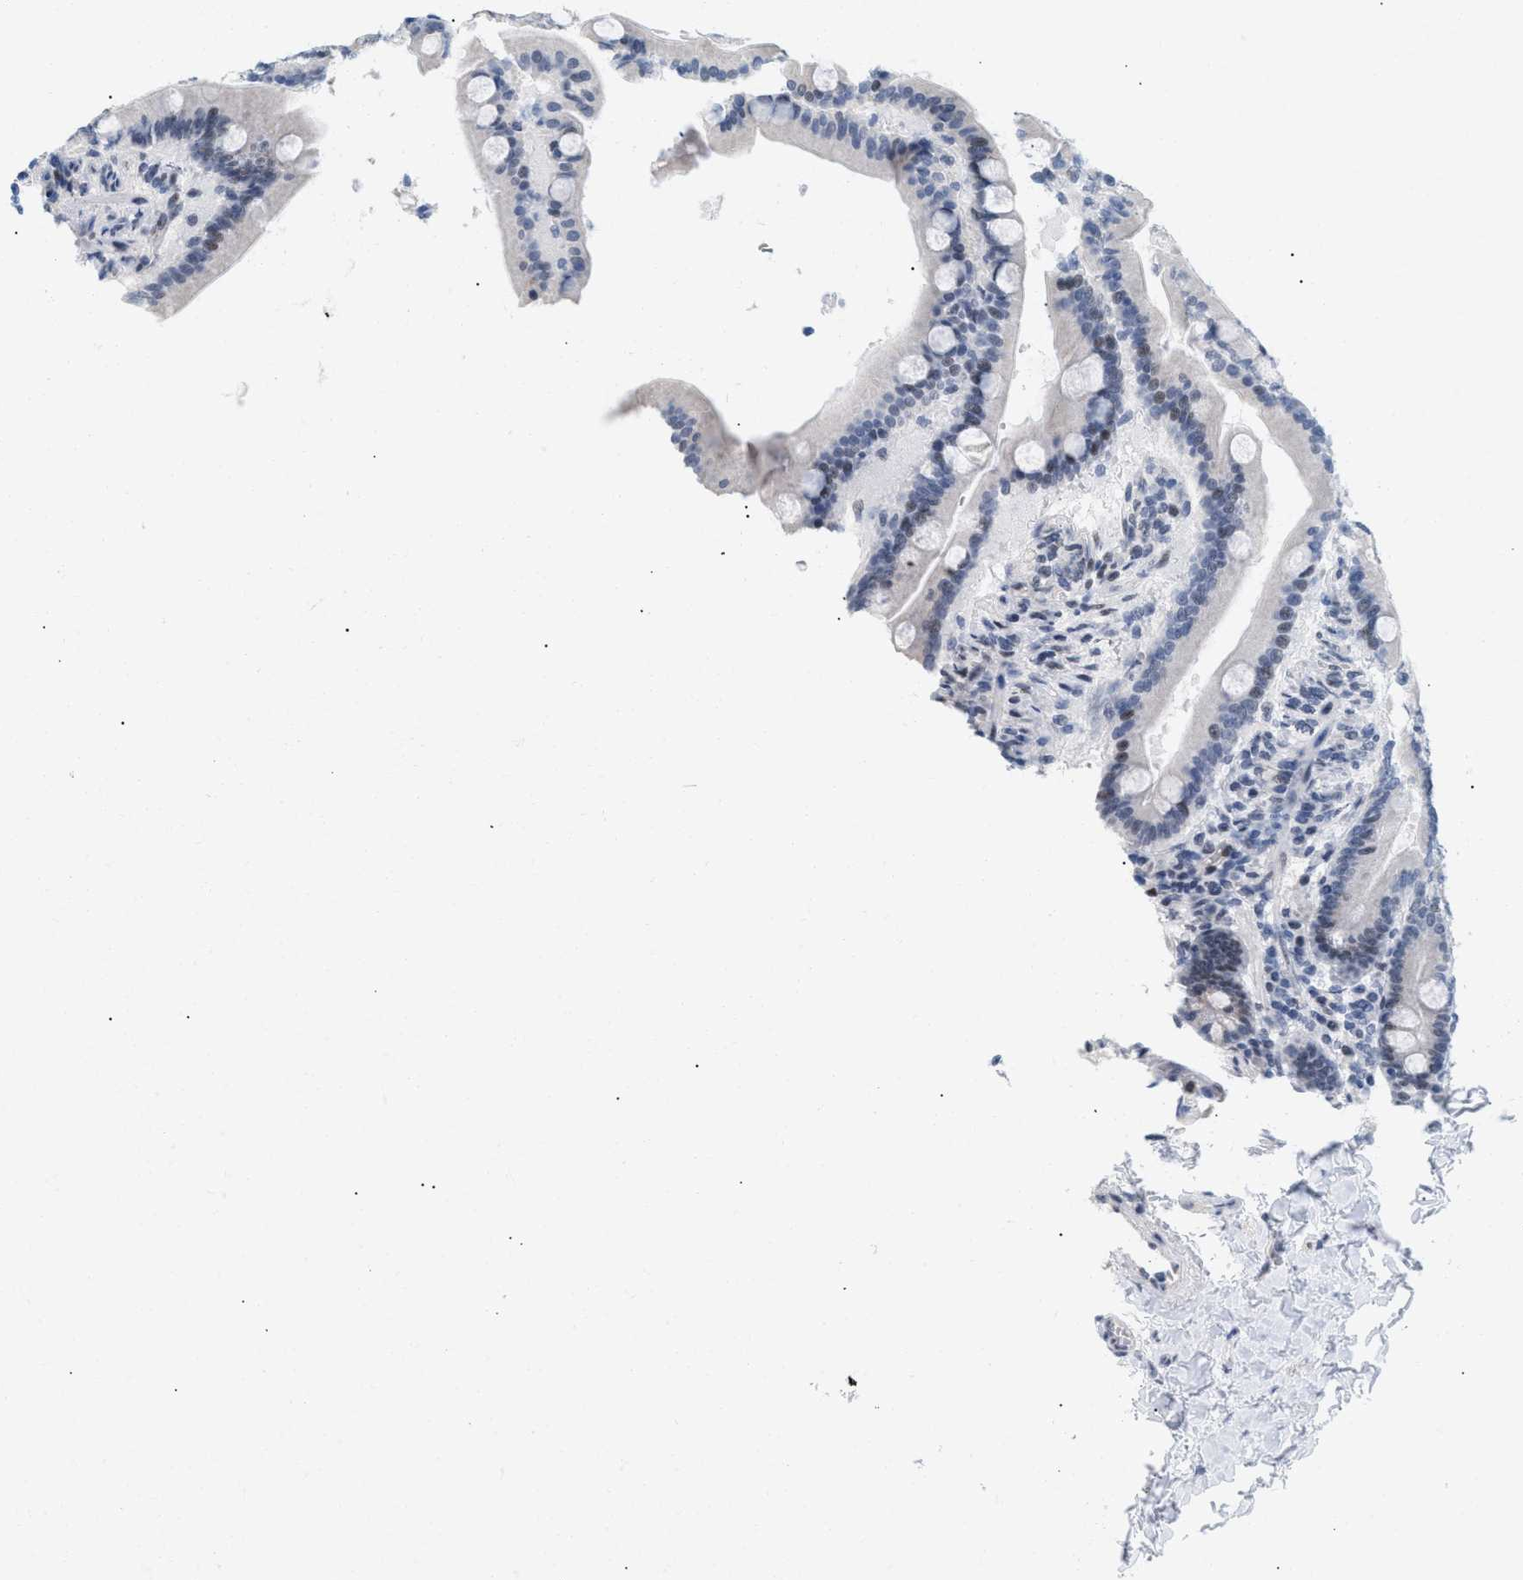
{"staining": {"intensity": "strong", "quantity": "<25%", "location": "nuclear"}, "tissue": "duodenum", "cell_type": "Glandular cells", "image_type": "normal", "snomed": [{"axis": "morphology", "description": "Normal tissue, NOS"}, {"axis": "topography", "description": "Duodenum"}], "caption": "About <25% of glandular cells in unremarkable duodenum reveal strong nuclear protein expression as visualized by brown immunohistochemical staining.", "gene": "PPARD", "patient": {"sex": "male", "age": 54}}